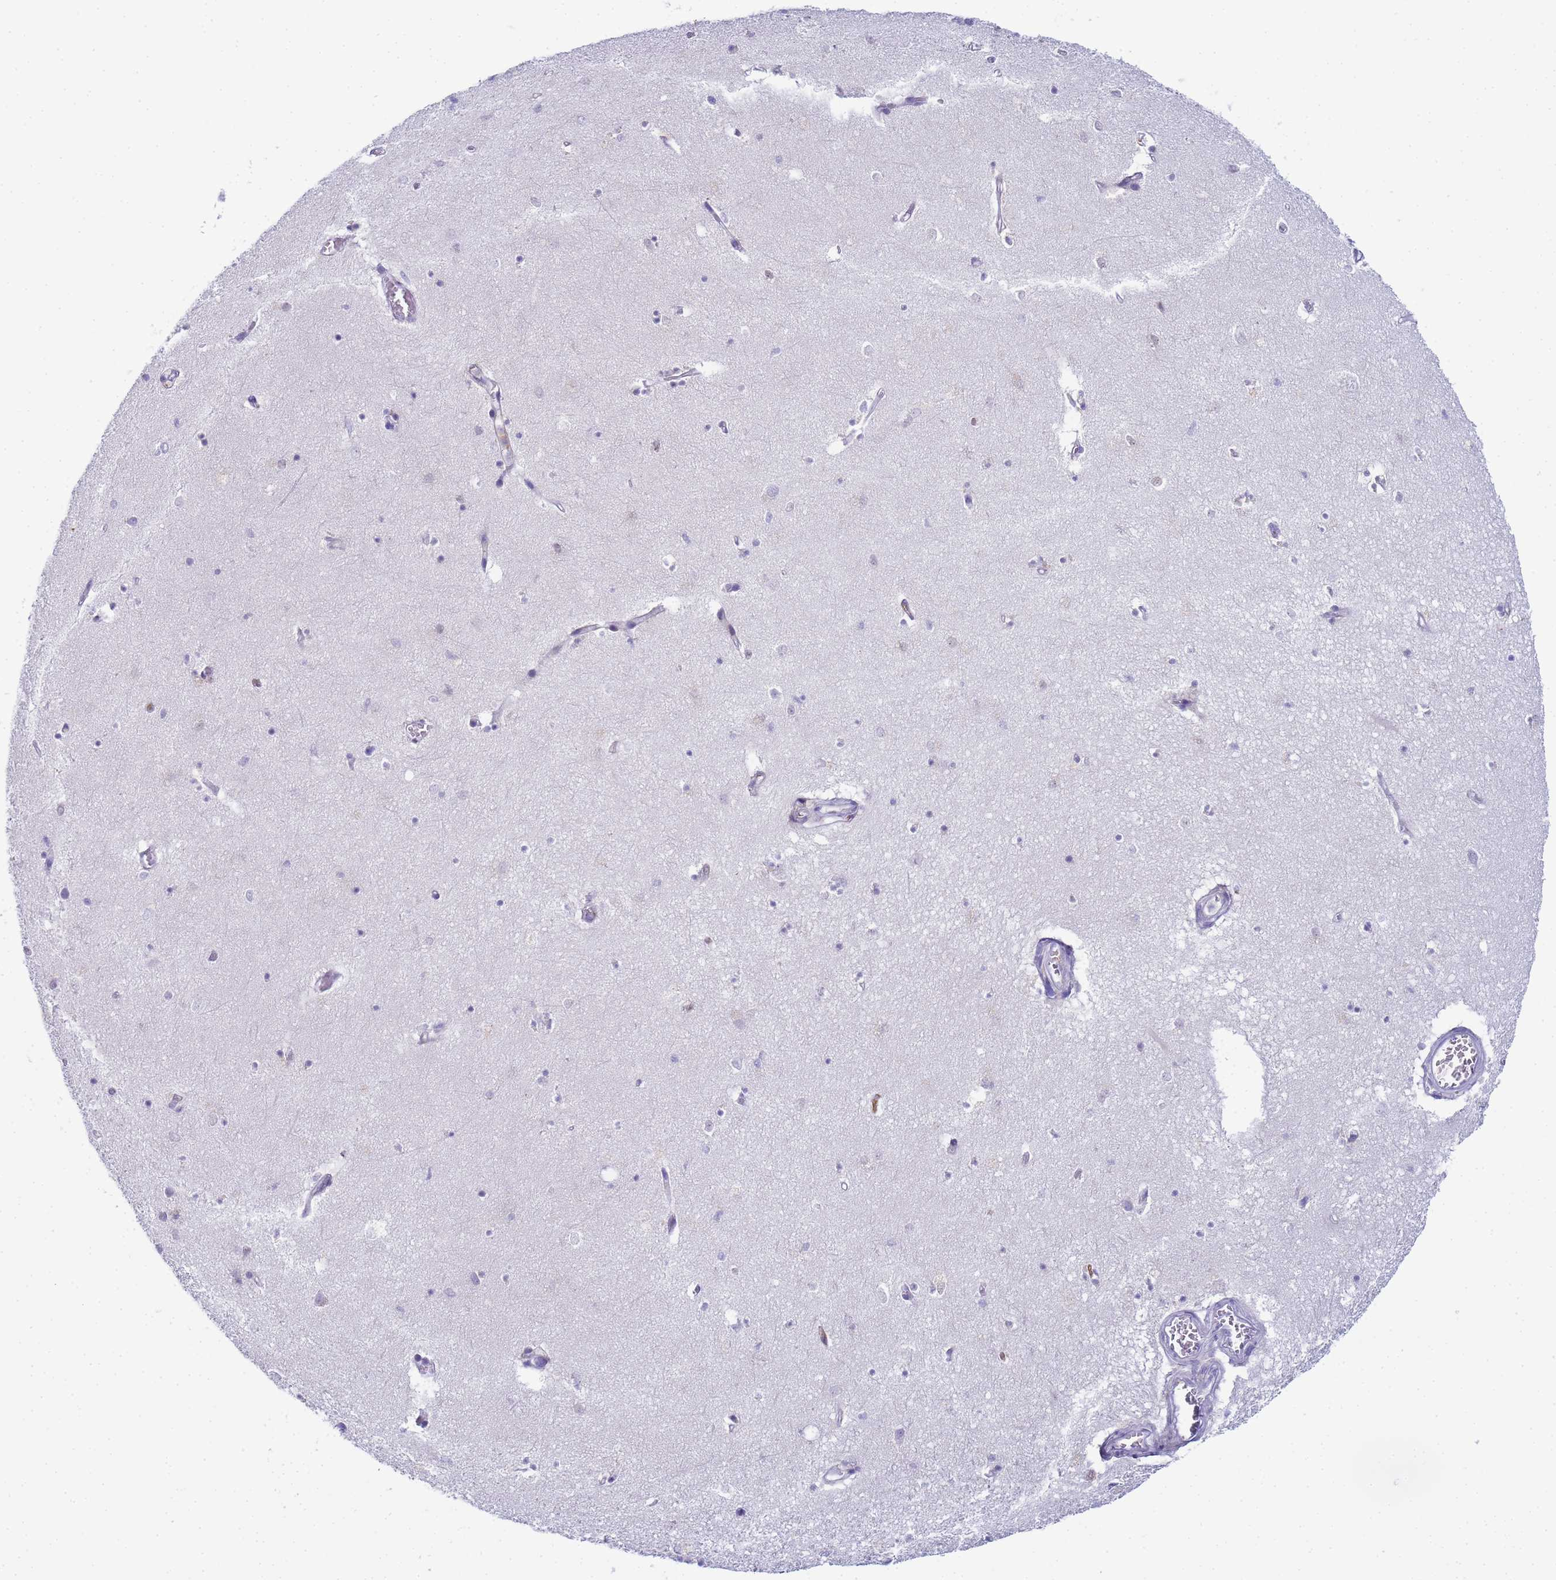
{"staining": {"intensity": "negative", "quantity": "none", "location": "none"}, "tissue": "hippocampus", "cell_type": "Glial cells", "image_type": "normal", "snomed": [{"axis": "morphology", "description": "Normal tissue, NOS"}, {"axis": "topography", "description": "Hippocampus"}], "caption": "An immunohistochemistry micrograph of normal hippocampus is shown. There is no staining in glial cells of hippocampus.", "gene": "CR1", "patient": {"sex": "female", "age": 64}}